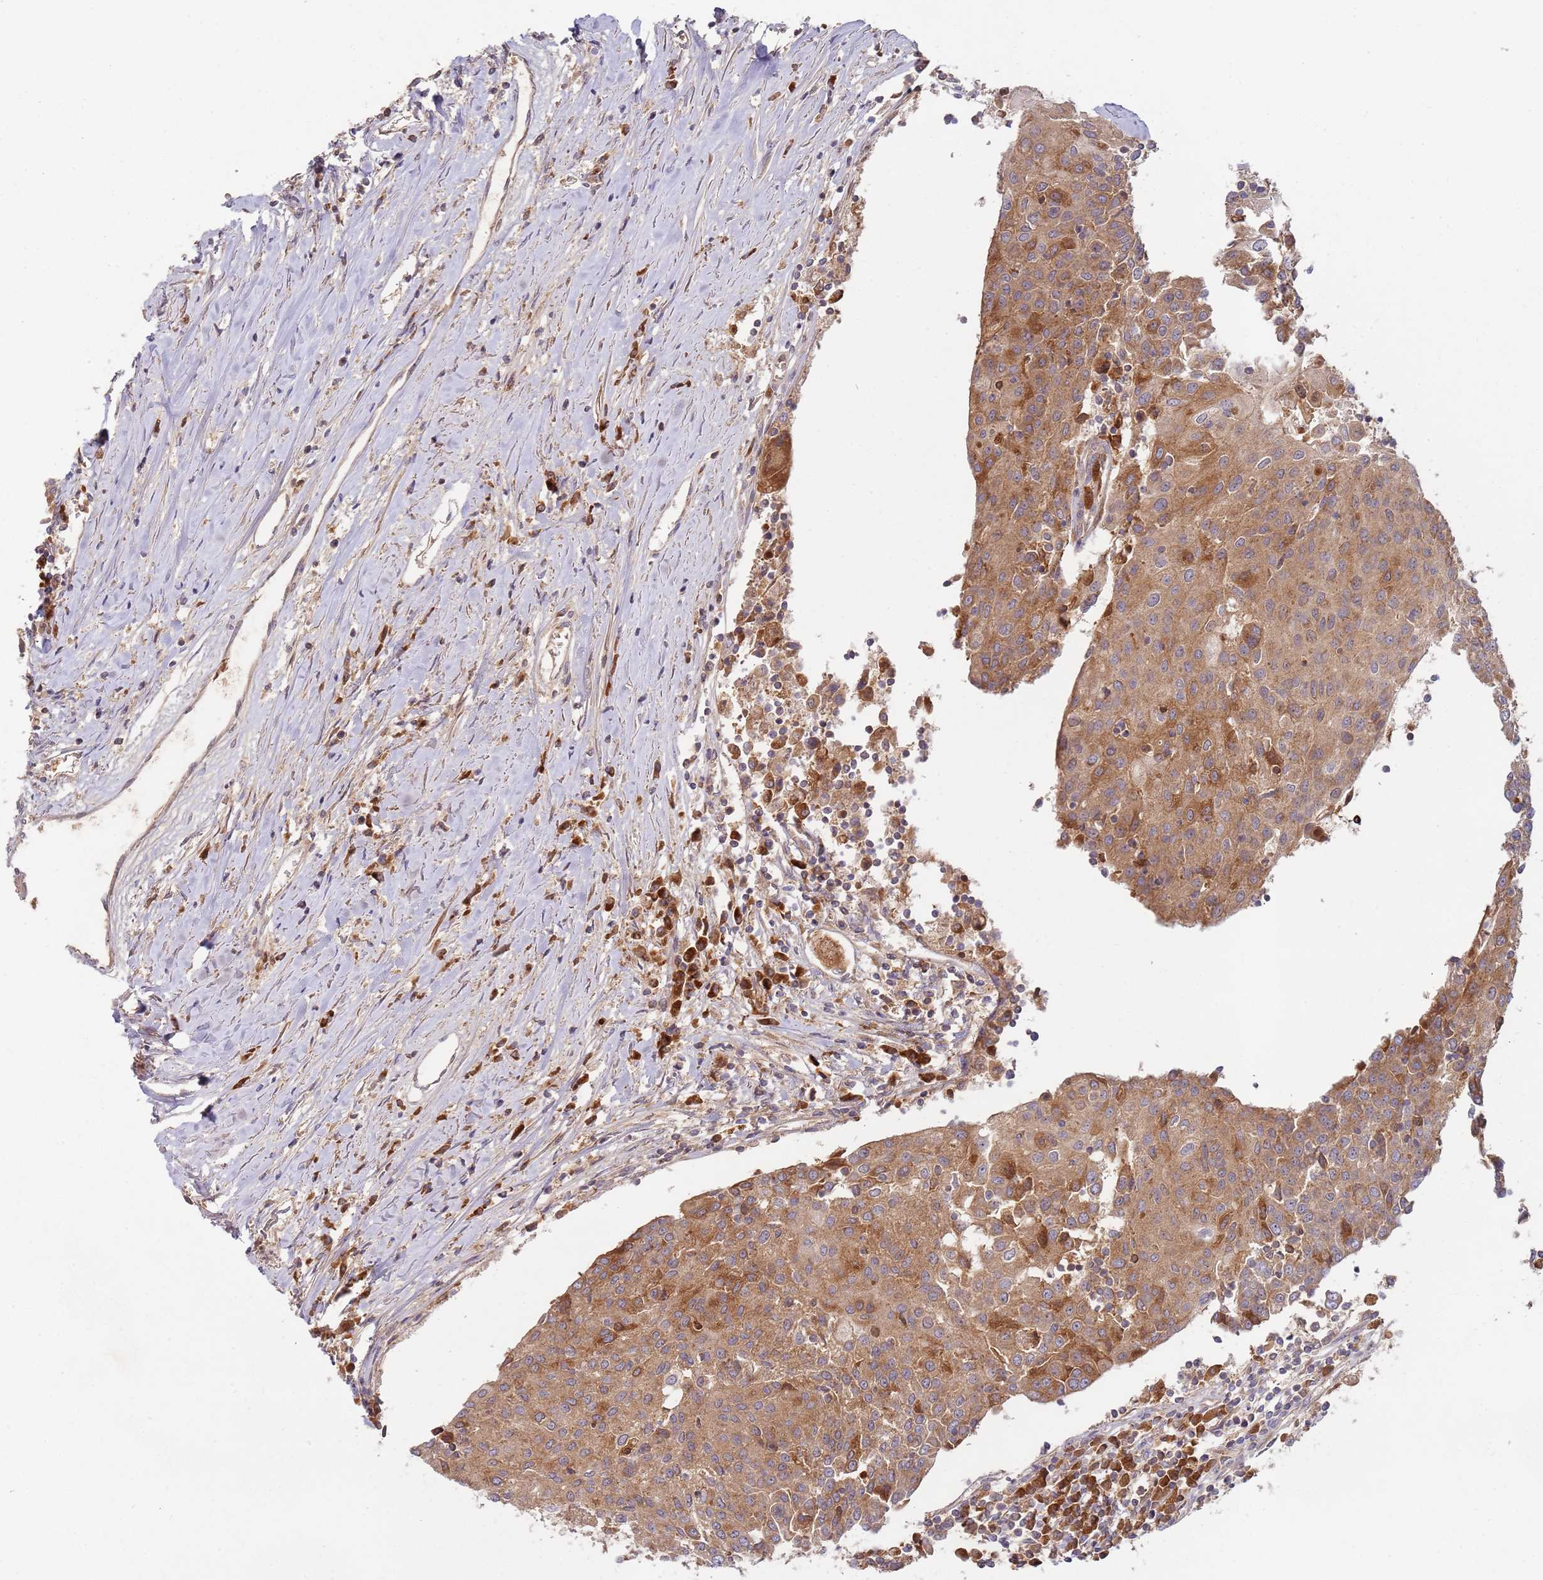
{"staining": {"intensity": "moderate", "quantity": ">75%", "location": "cytoplasmic/membranous"}, "tissue": "urothelial cancer", "cell_type": "Tumor cells", "image_type": "cancer", "snomed": [{"axis": "morphology", "description": "Urothelial carcinoma, High grade"}, {"axis": "topography", "description": "Urinary bladder"}], "caption": "Protein analysis of urothelial cancer tissue exhibits moderate cytoplasmic/membranous staining in about >75% of tumor cells. The staining was performed using DAB (3,3'-diaminobenzidine) to visualize the protein expression in brown, while the nuclei were stained in blue with hematoxylin (Magnification: 20x).", "gene": "OR5A2", "patient": {"sex": "female", "age": 85}}